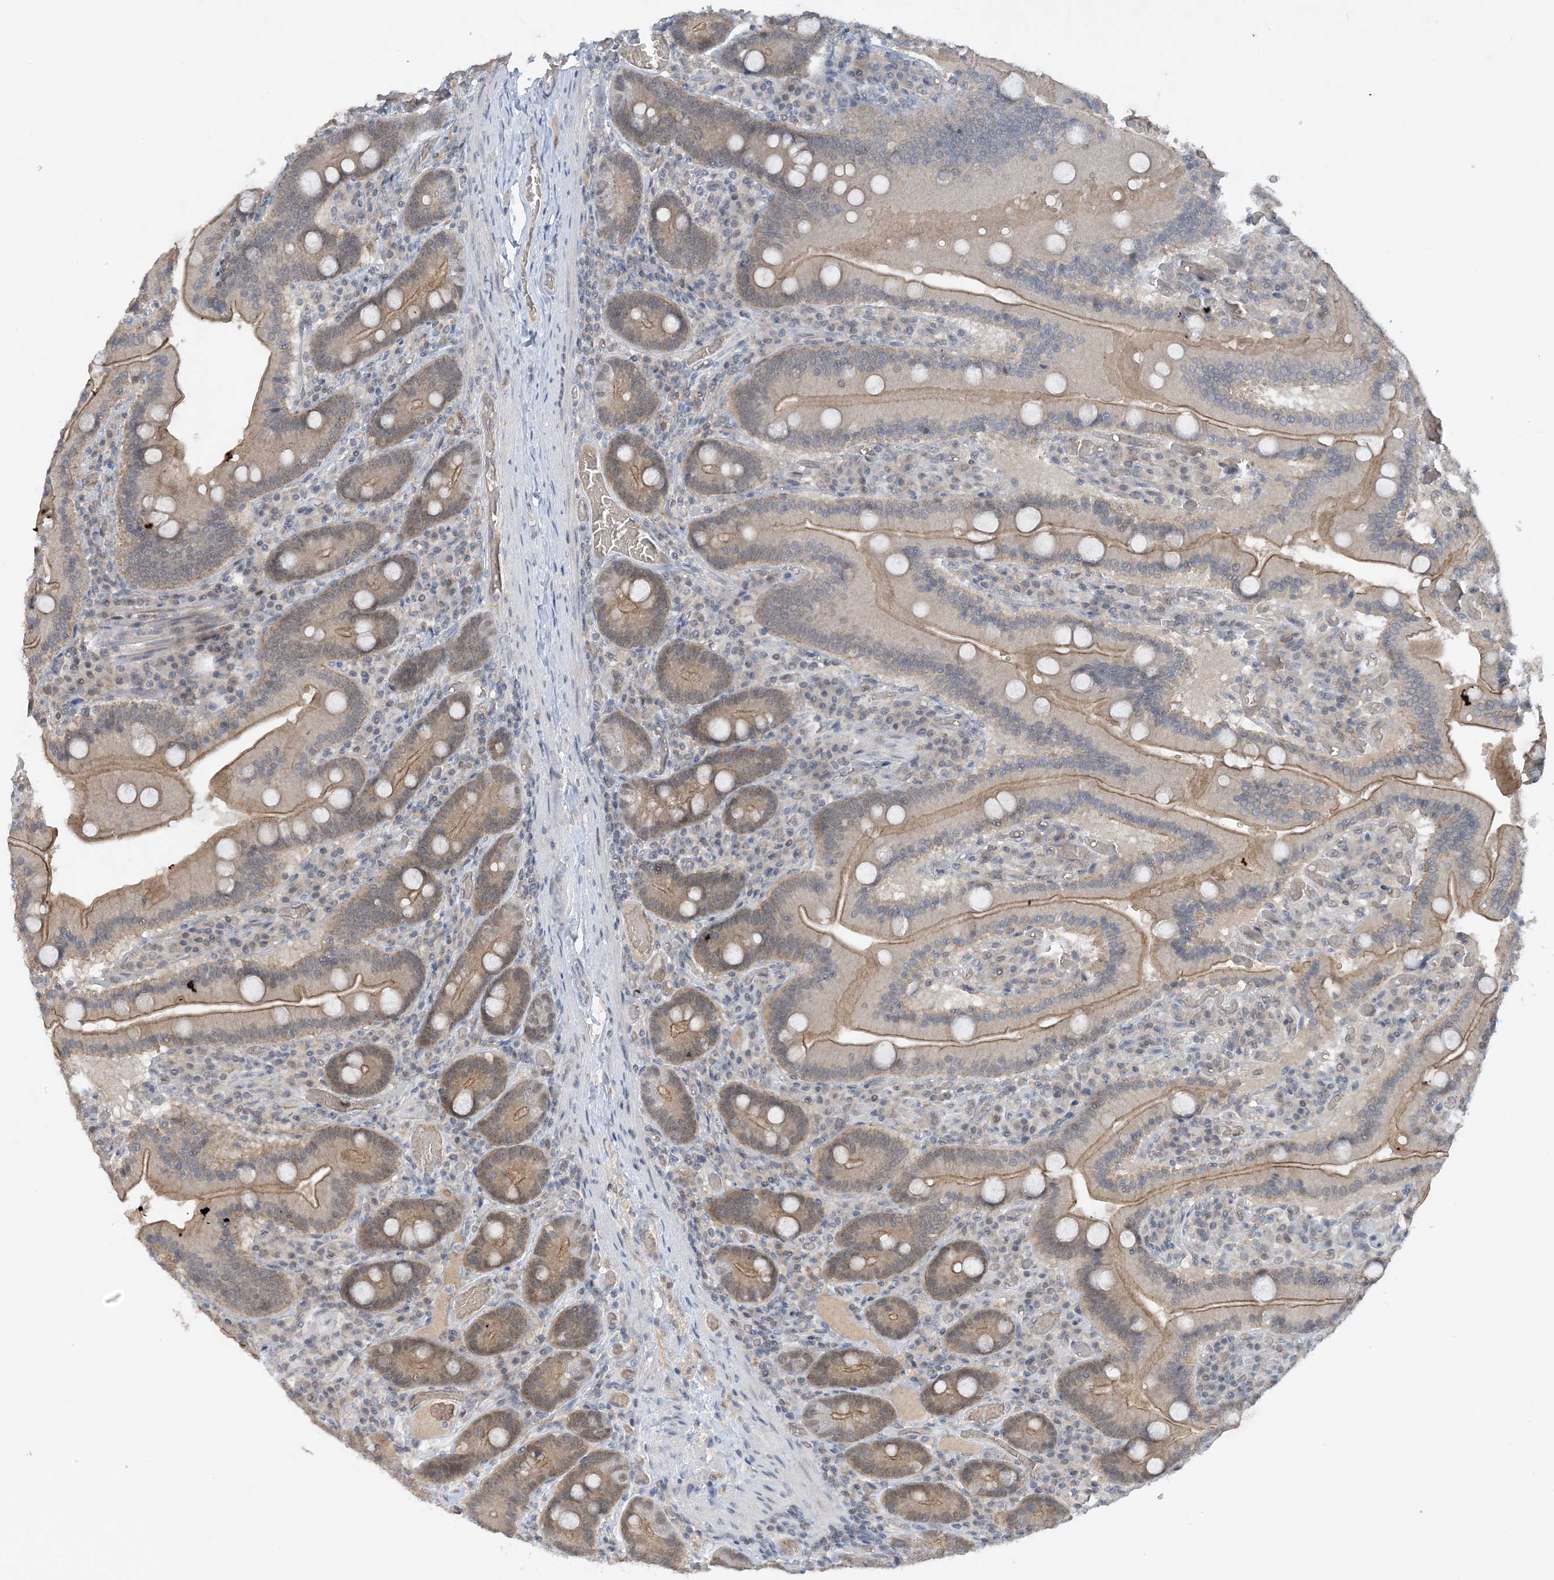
{"staining": {"intensity": "moderate", "quantity": "25%-75%", "location": "cytoplasmic/membranous"}, "tissue": "duodenum", "cell_type": "Glandular cells", "image_type": "normal", "snomed": [{"axis": "morphology", "description": "Normal tissue, NOS"}, {"axis": "topography", "description": "Duodenum"}], "caption": "A high-resolution image shows immunohistochemistry staining of unremarkable duodenum, which demonstrates moderate cytoplasmic/membranous positivity in about 25%-75% of glandular cells.", "gene": "UBE2E1", "patient": {"sex": "female", "age": 62}}